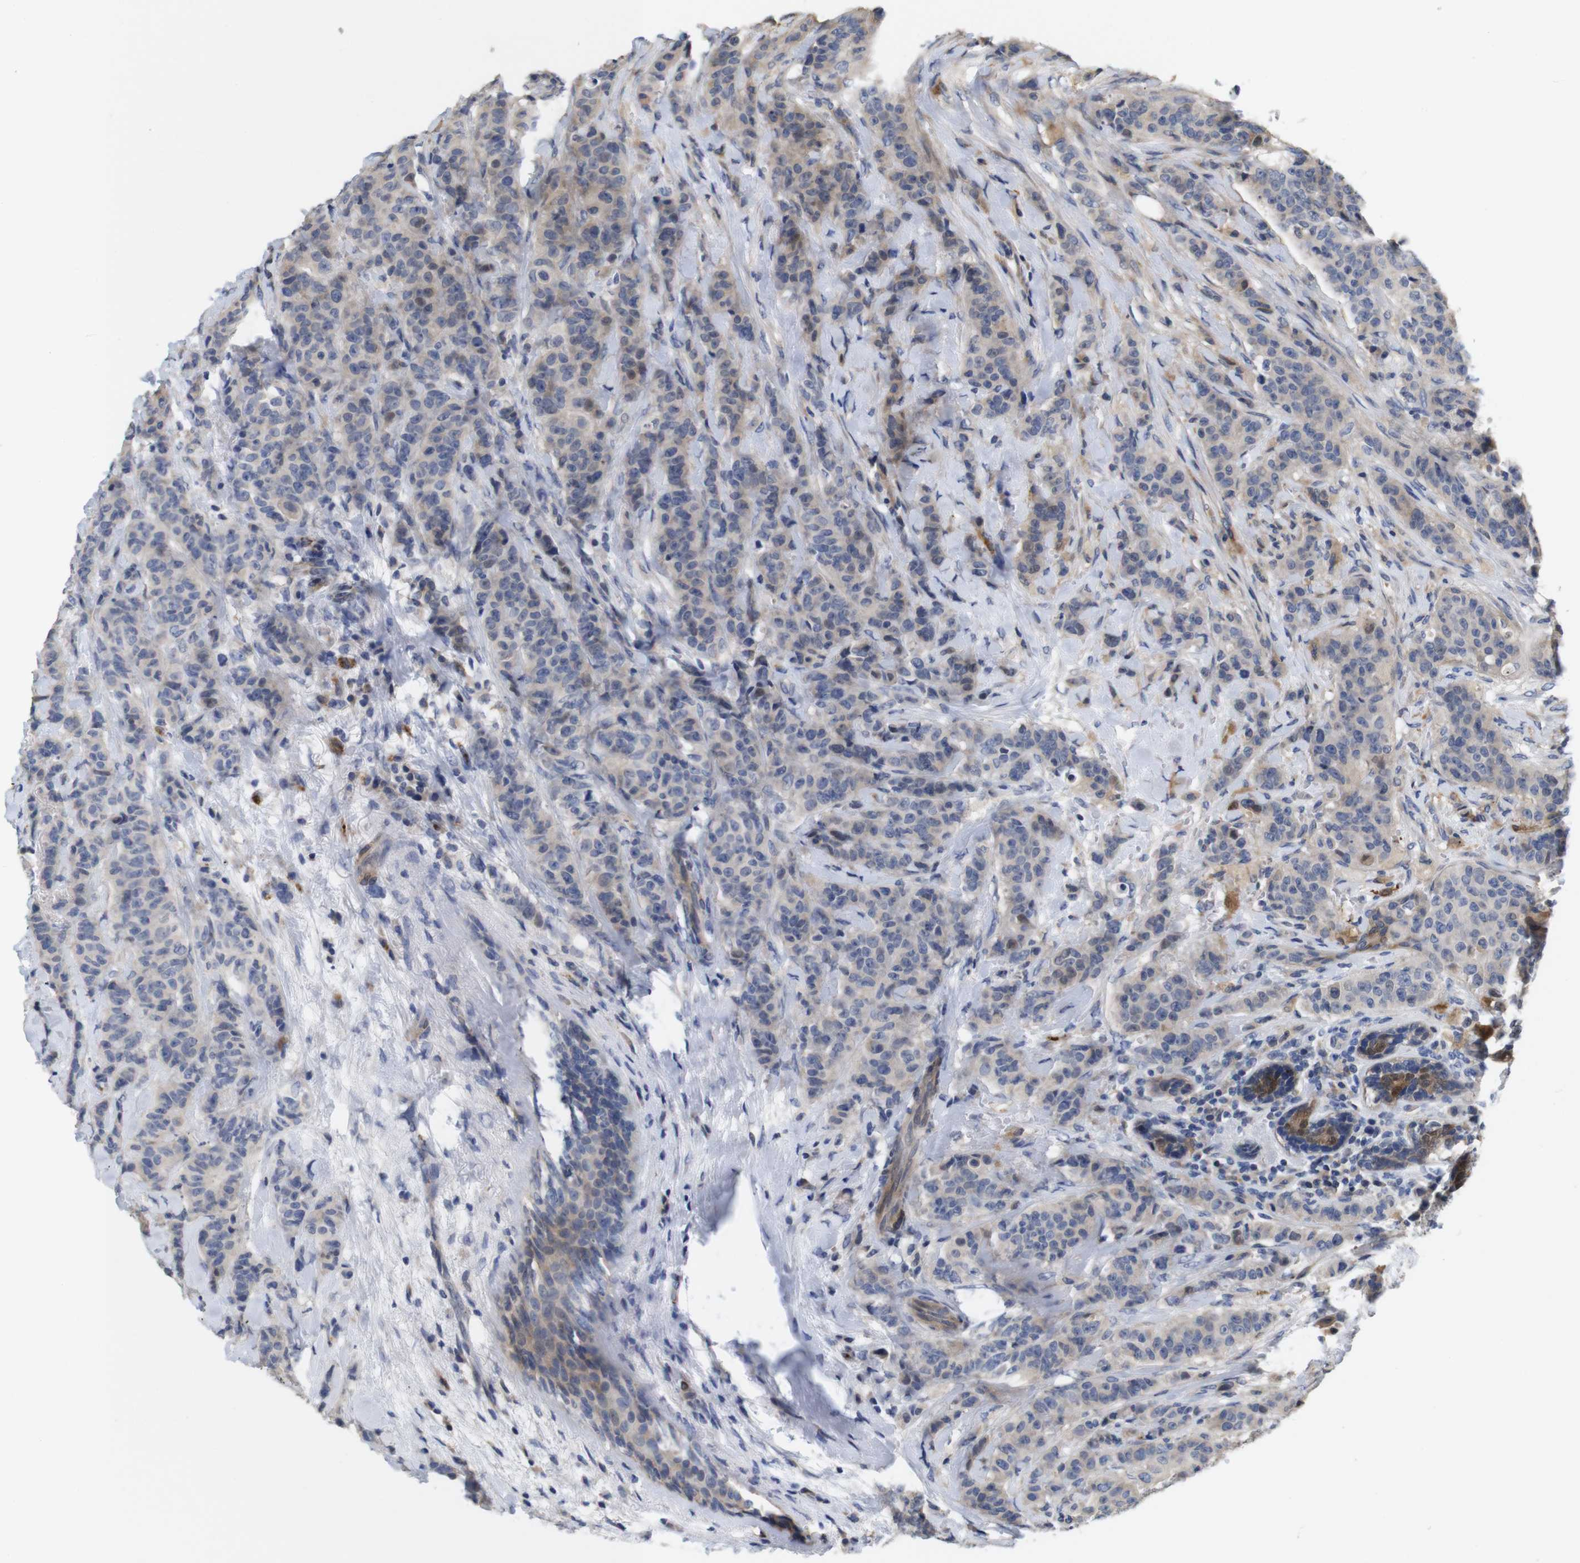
{"staining": {"intensity": "weak", "quantity": "<25%", "location": "cytoplasmic/membranous"}, "tissue": "breast cancer", "cell_type": "Tumor cells", "image_type": "cancer", "snomed": [{"axis": "morphology", "description": "Normal tissue, NOS"}, {"axis": "morphology", "description": "Duct carcinoma"}, {"axis": "topography", "description": "Breast"}], "caption": "High magnification brightfield microscopy of intraductal carcinoma (breast) stained with DAB (3,3'-diaminobenzidine) (brown) and counterstained with hematoxylin (blue): tumor cells show no significant positivity.", "gene": "SPRY3", "patient": {"sex": "female", "age": 40}}